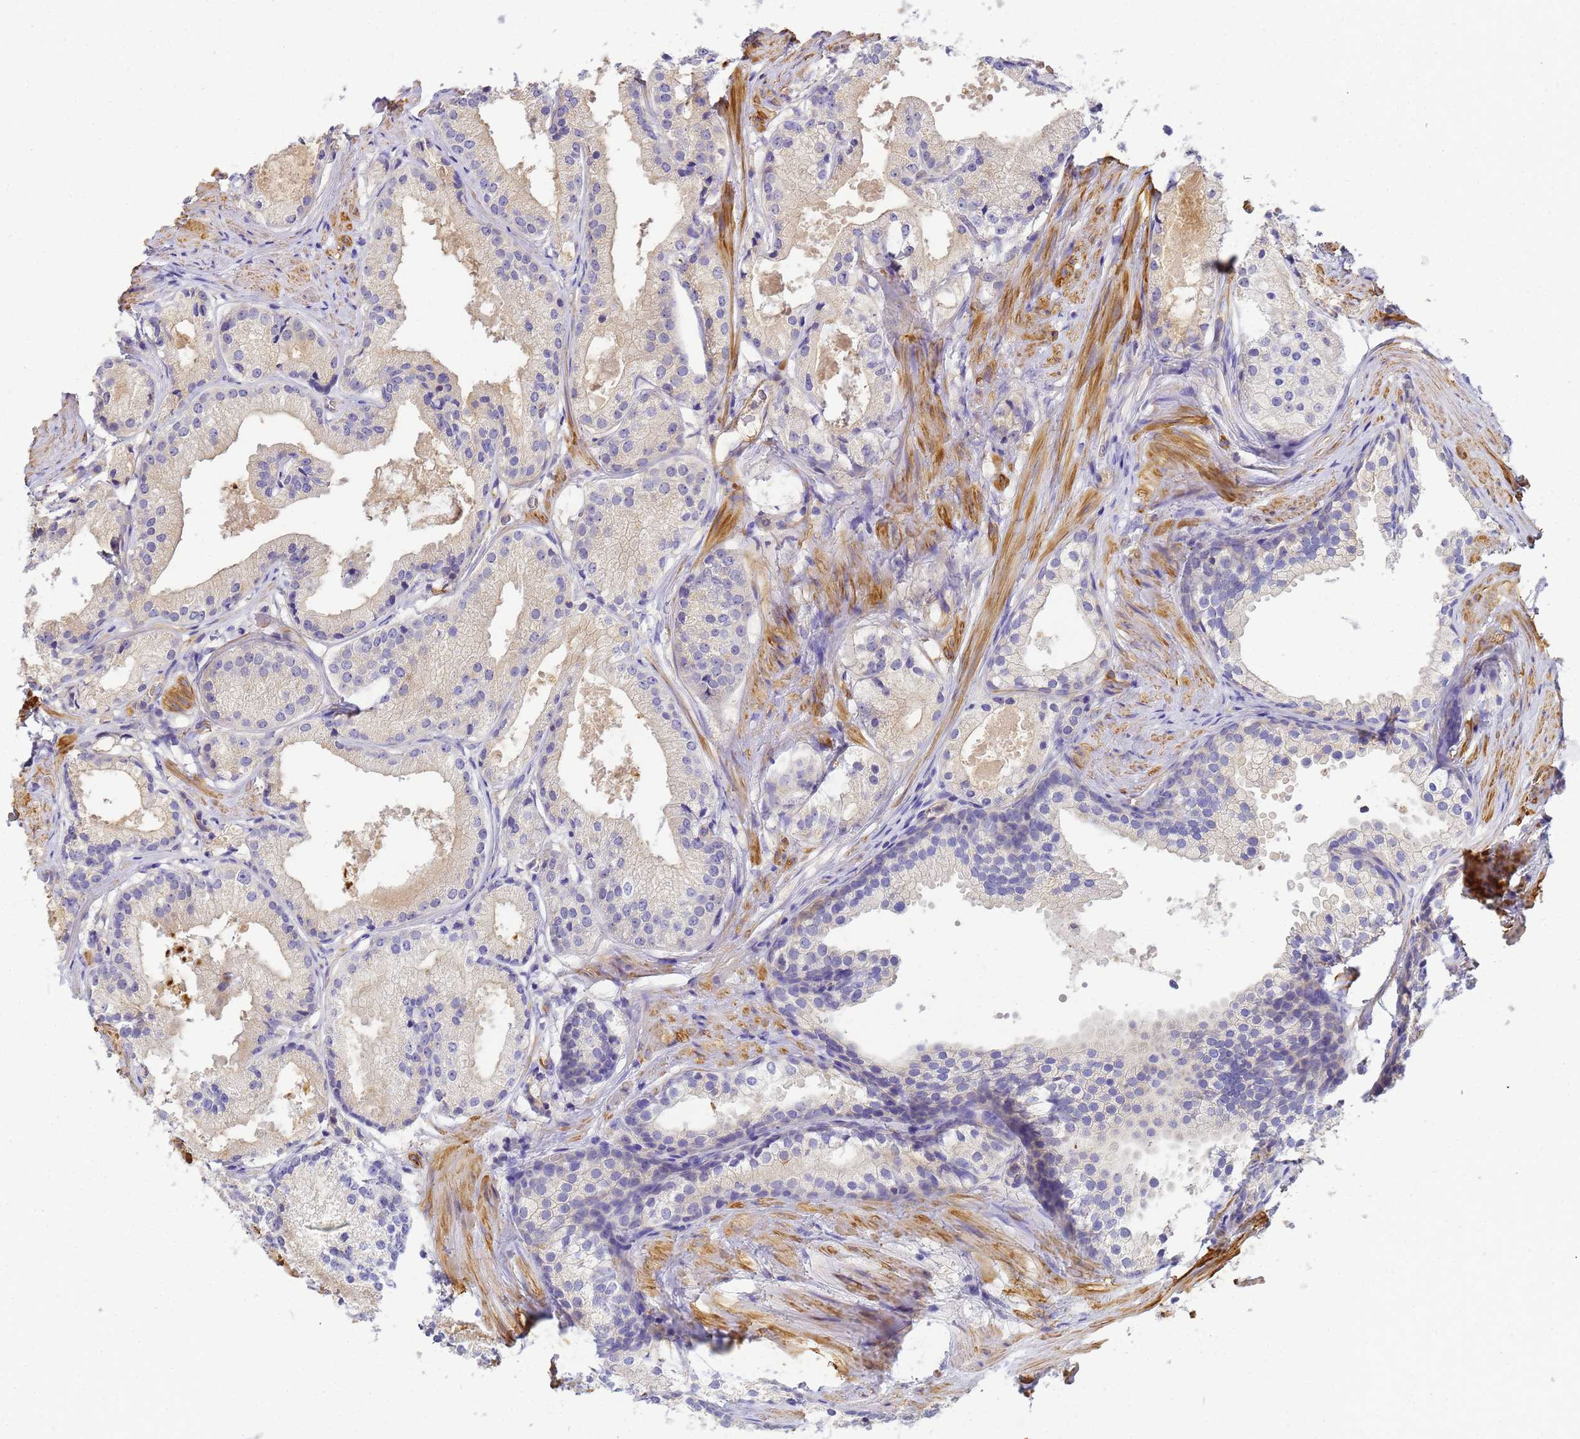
{"staining": {"intensity": "negative", "quantity": "none", "location": "none"}, "tissue": "prostate cancer", "cell_type": "Tumor cells", "image_type": "cancer", "snomed": [{"axis": "morphology", "description": "Adenocarcinoma, Low grade"}, {"axis": "topography", "description": "Prostate"}], "caption": "Immunohistochemical staining of human prostate cancer (low-grade adenocarcinoma) exhibits no significant staining in tumor cells.", "gene": "MYL12A", "patient": {"sex": "male", "age": 57}}